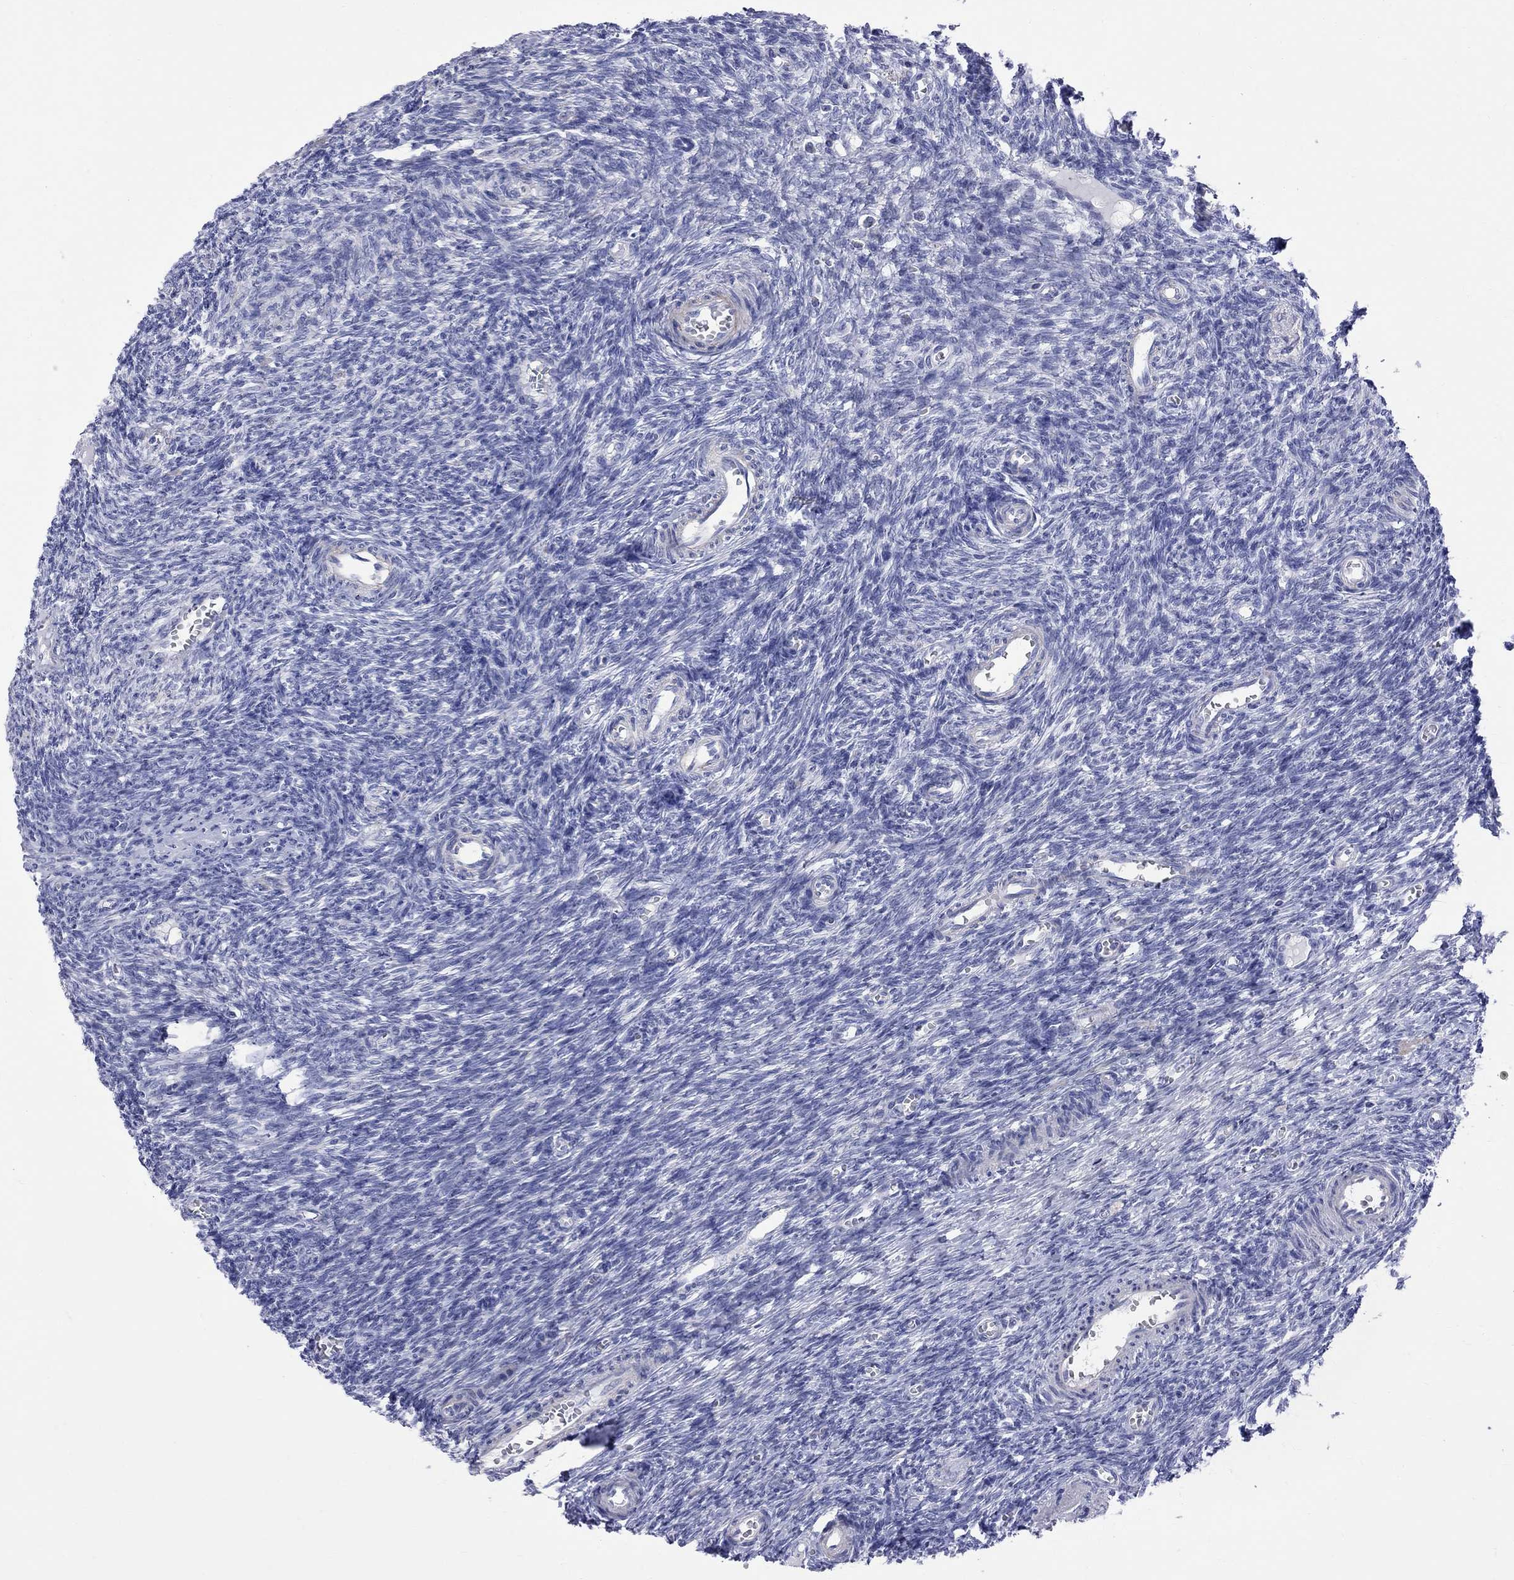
{"staining": {"intensity": "negative", "quantity": "none", "location": "none"}, "tissue": "ovary", "cell_type": "Ovarian stroma cells", "image_type": "normal", "snomed": [{"axis": "morphology", "description": "Normal tissue, NOS"}, {"axis": "topography", "description": "Ovary"}], "caption": "Benign ovary was stained to show a protein in brown. There is no significant staining in ovarian stroma cells. (Immunohistochemistry, brightfield microscopy, high magnification).", "gene": "S100A3", "patient": {"sex": "female", "age": 27}}